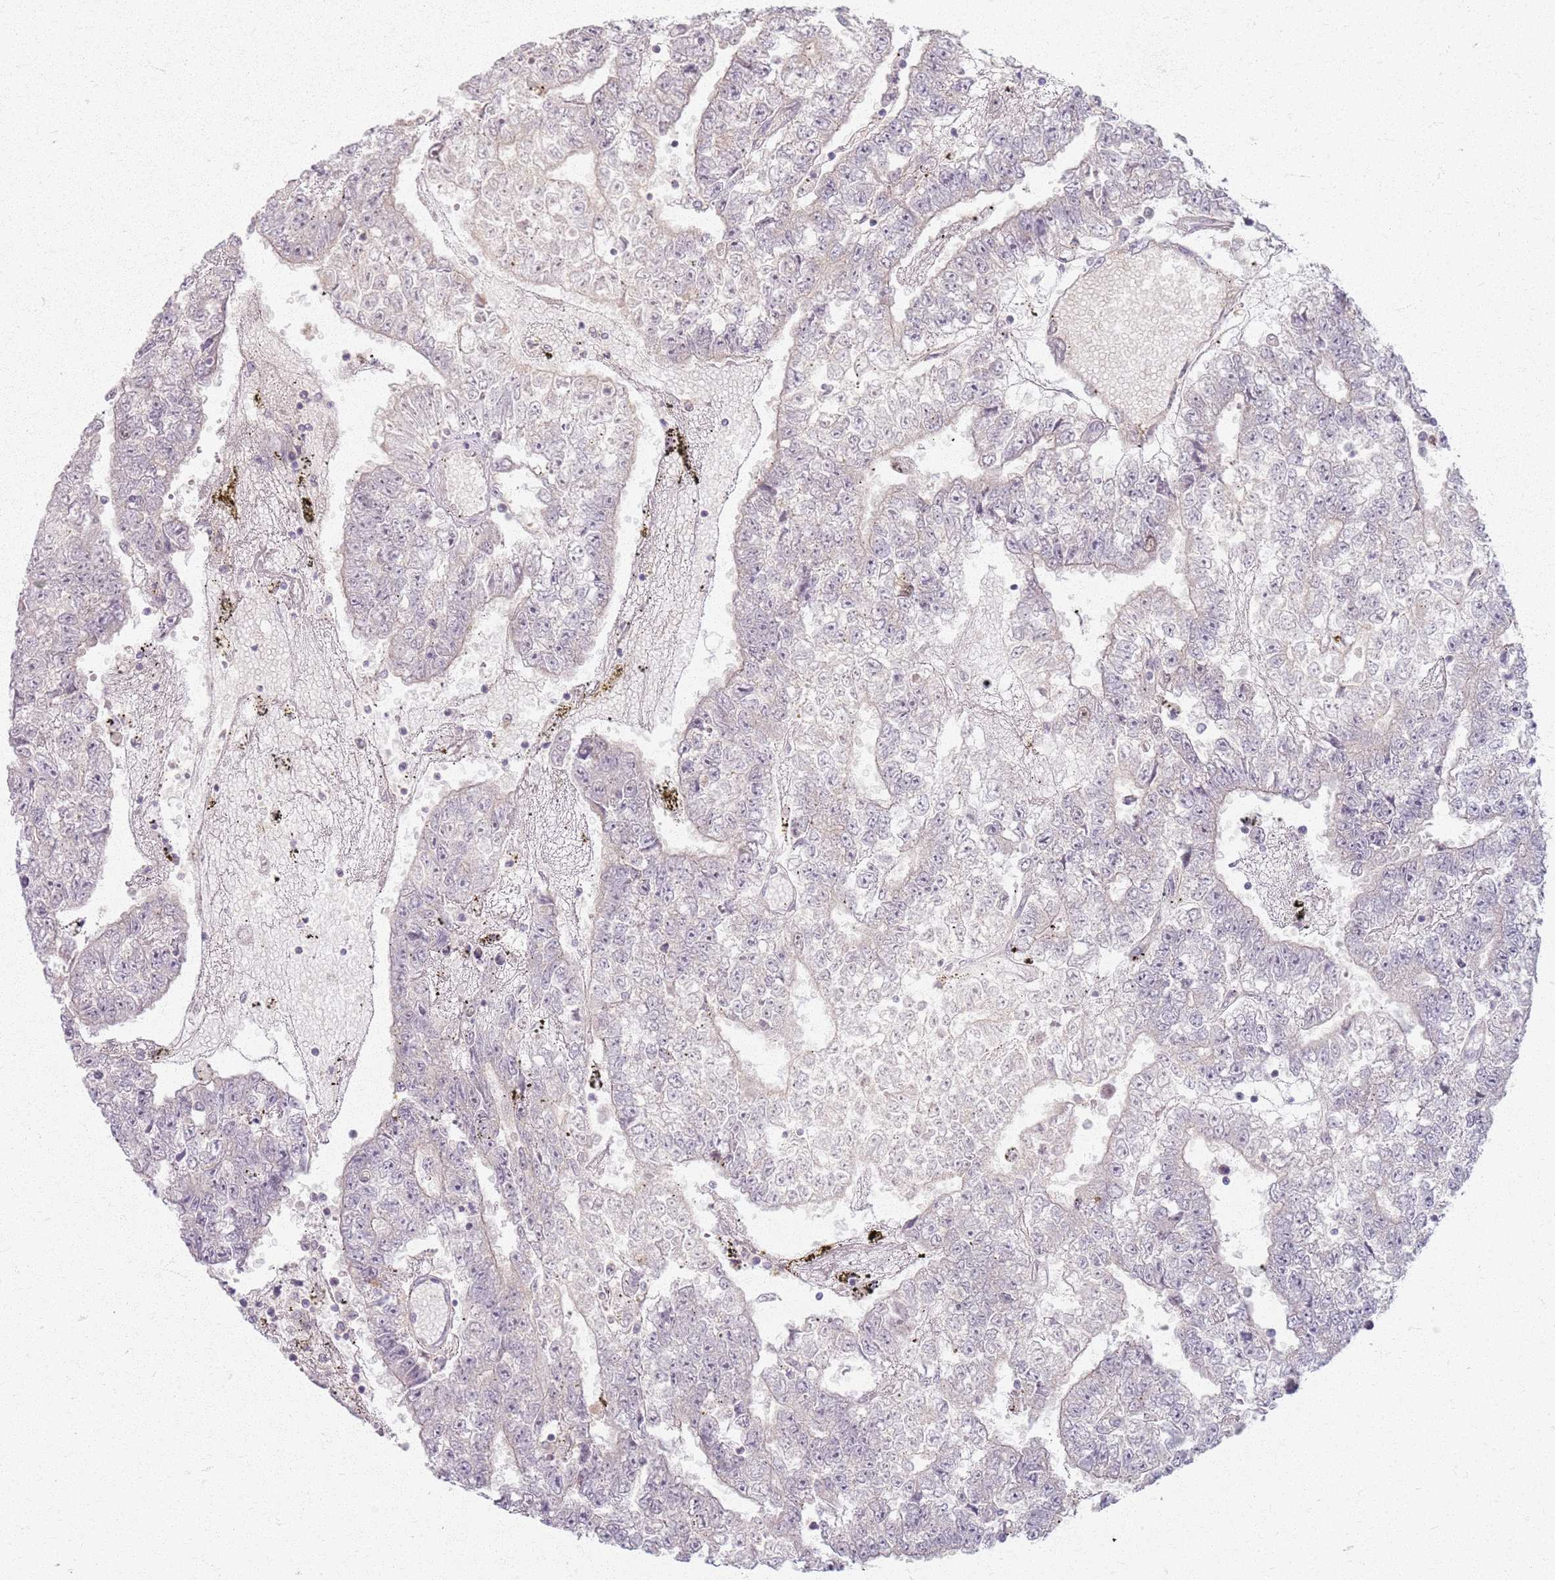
{"staining": {"intensity": "negative", "quantity": "none", "location": "none"}, "tissue": "testis cancer", "cell_type": "Tumor cells", "image_type": "cancer", "snomed": [{"axis": "morphology", "description": "Carcinoma, Embryonal, NOS"}, {"axis": "topography", "description": "Testis"}], "caption": "Testis cancer (embryonal carcinoma) was stained to show a protein in brown. There is no significant positivity in tumor cells.", "gene": "CRIPT", "patient": {"sex": "male", "age": 25}}